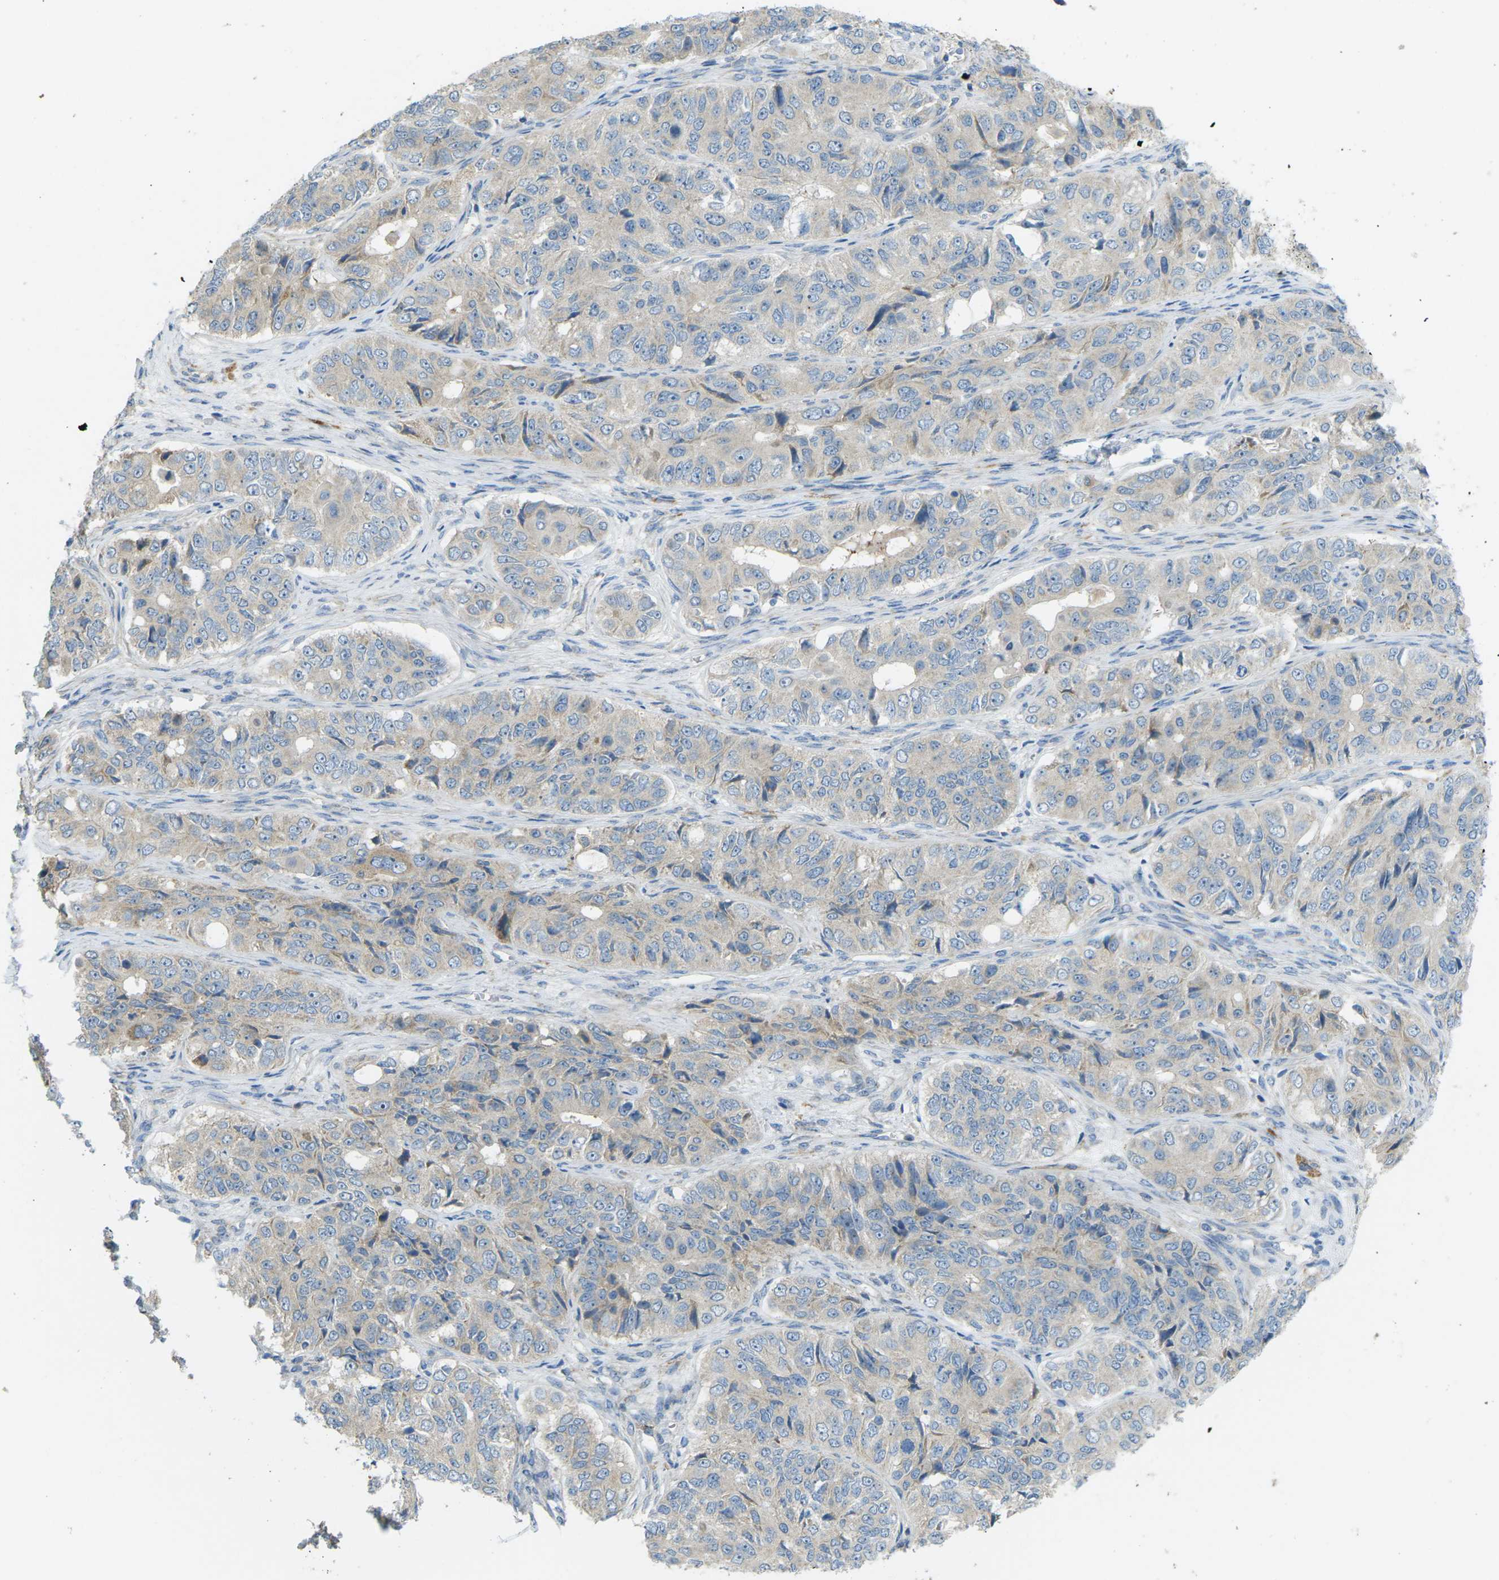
{"staining": {"intensity": "weak", "quantity": "<25%", "location": "cytoplasmic/membranous"}, "tissue": "ovarian cancer", "cell_type": "Tumor cells", "image_type": "cancer", "snomed": [{"axis": "morphology", "description": "Carcinoma, endometroid"}, {"axis": "topography", "description": "Ovary"}], "caption": "This is an immunohistochemistry (IHC) micrograph of human ovarian endometroid carcinoma. There is no staining in tumor cells.", "gene": "MYLK4", "patient": {"sex": "female", "age": 51}}